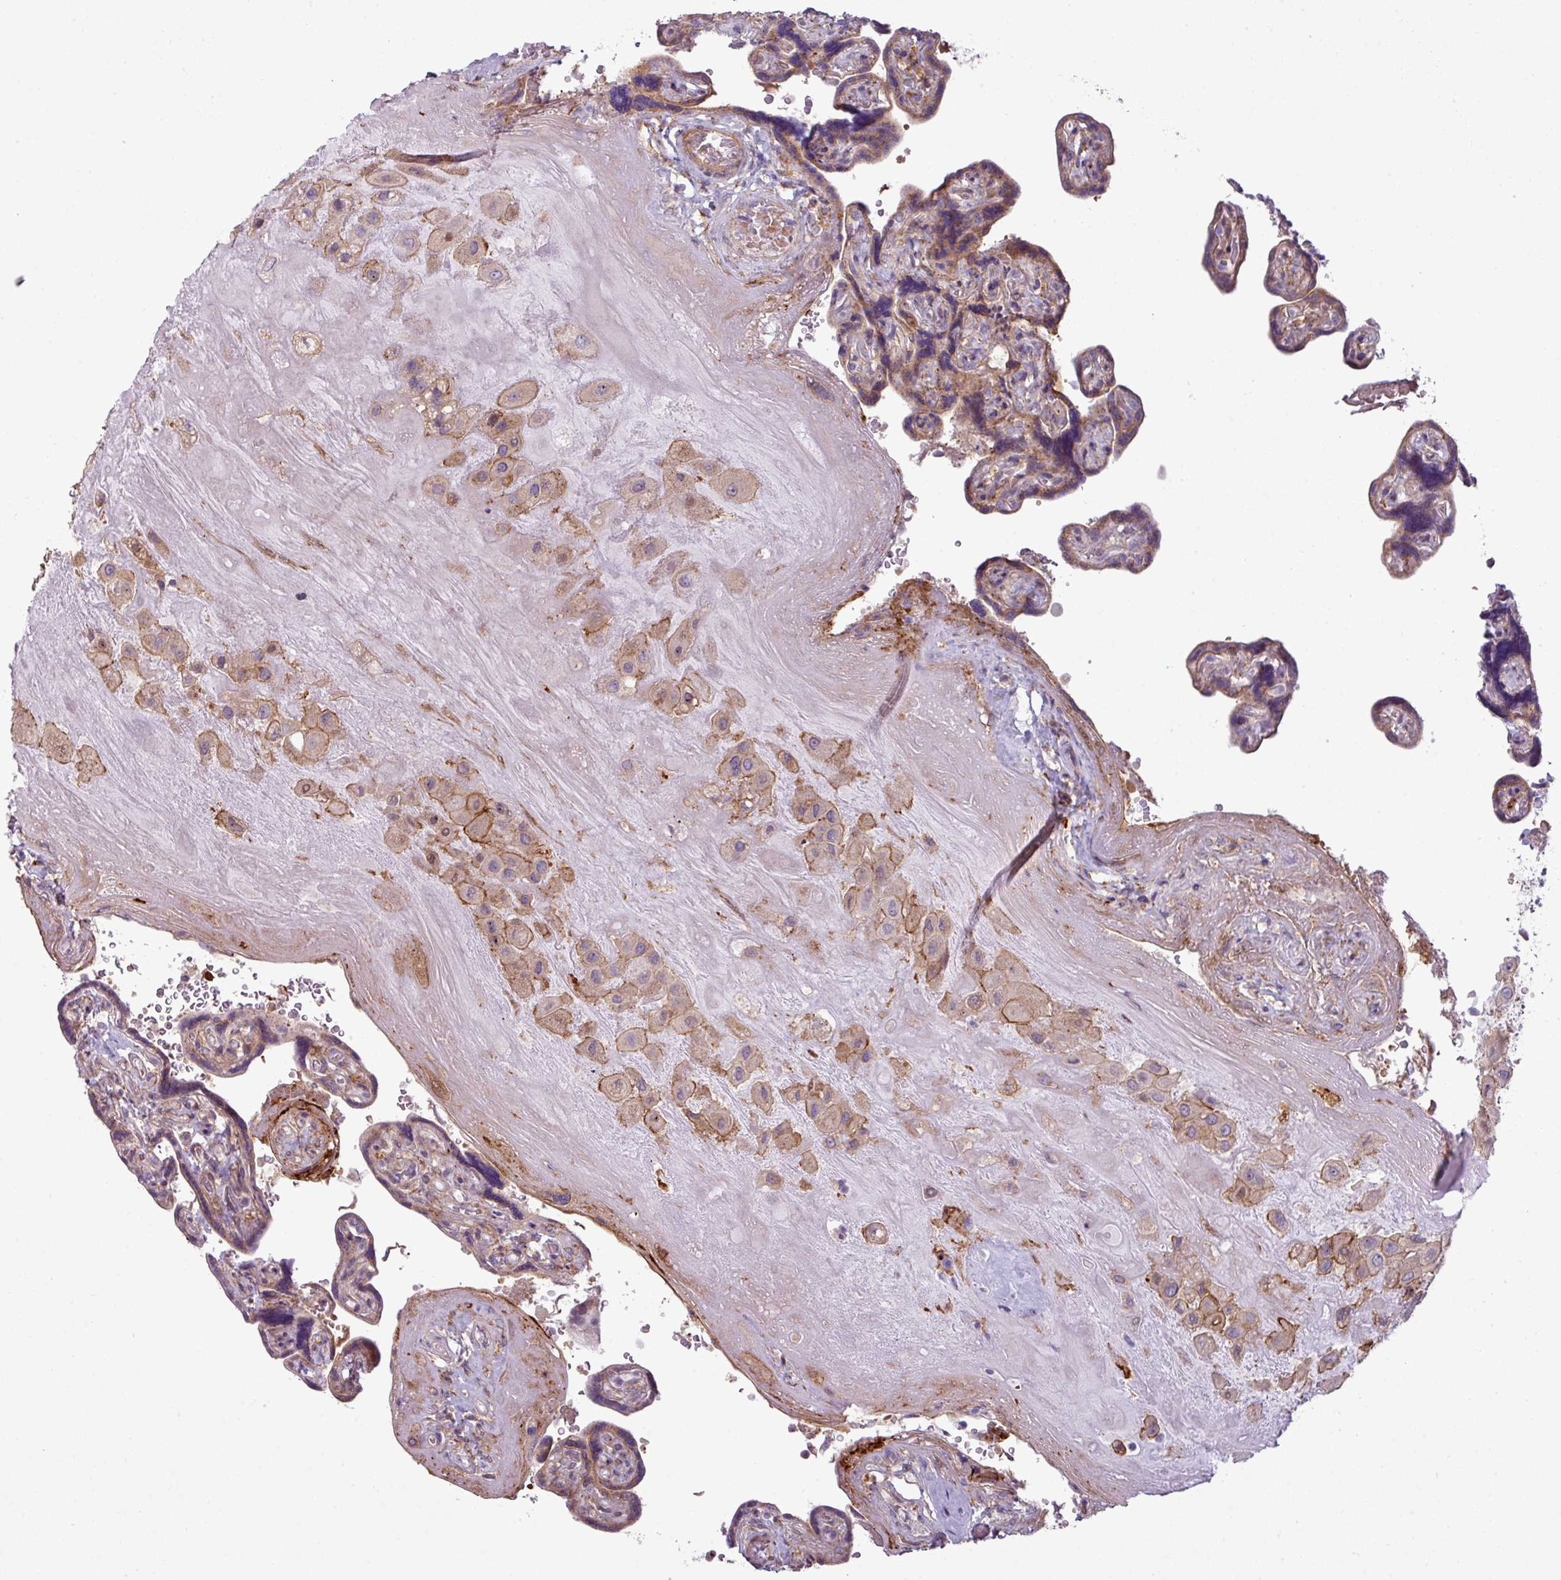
{"staining": {"intensity": "weak", "quantity": ">75%", "location": "cytoplasmic/membranous"}, "tissue": "placenta", "cell_type": "Decidual cells", "image_type": "normal", "snomed": [{"axis": "morphology", "description": "Normal tissue, NOS"}, {"axis": "topography", "description": "Placenta"}], "caption": "IHC (DAB (3,3'-diaminobenzidine)) staining of unremarkable placenta shows weak cytoplasmic/membranous protein positivity in about >75% of decidual cells. The protein of interest is shown in brown color, while the nuclei are stained blue.", "gene": "COL8A1", "patient": {"sex": "female", "age": 32}}